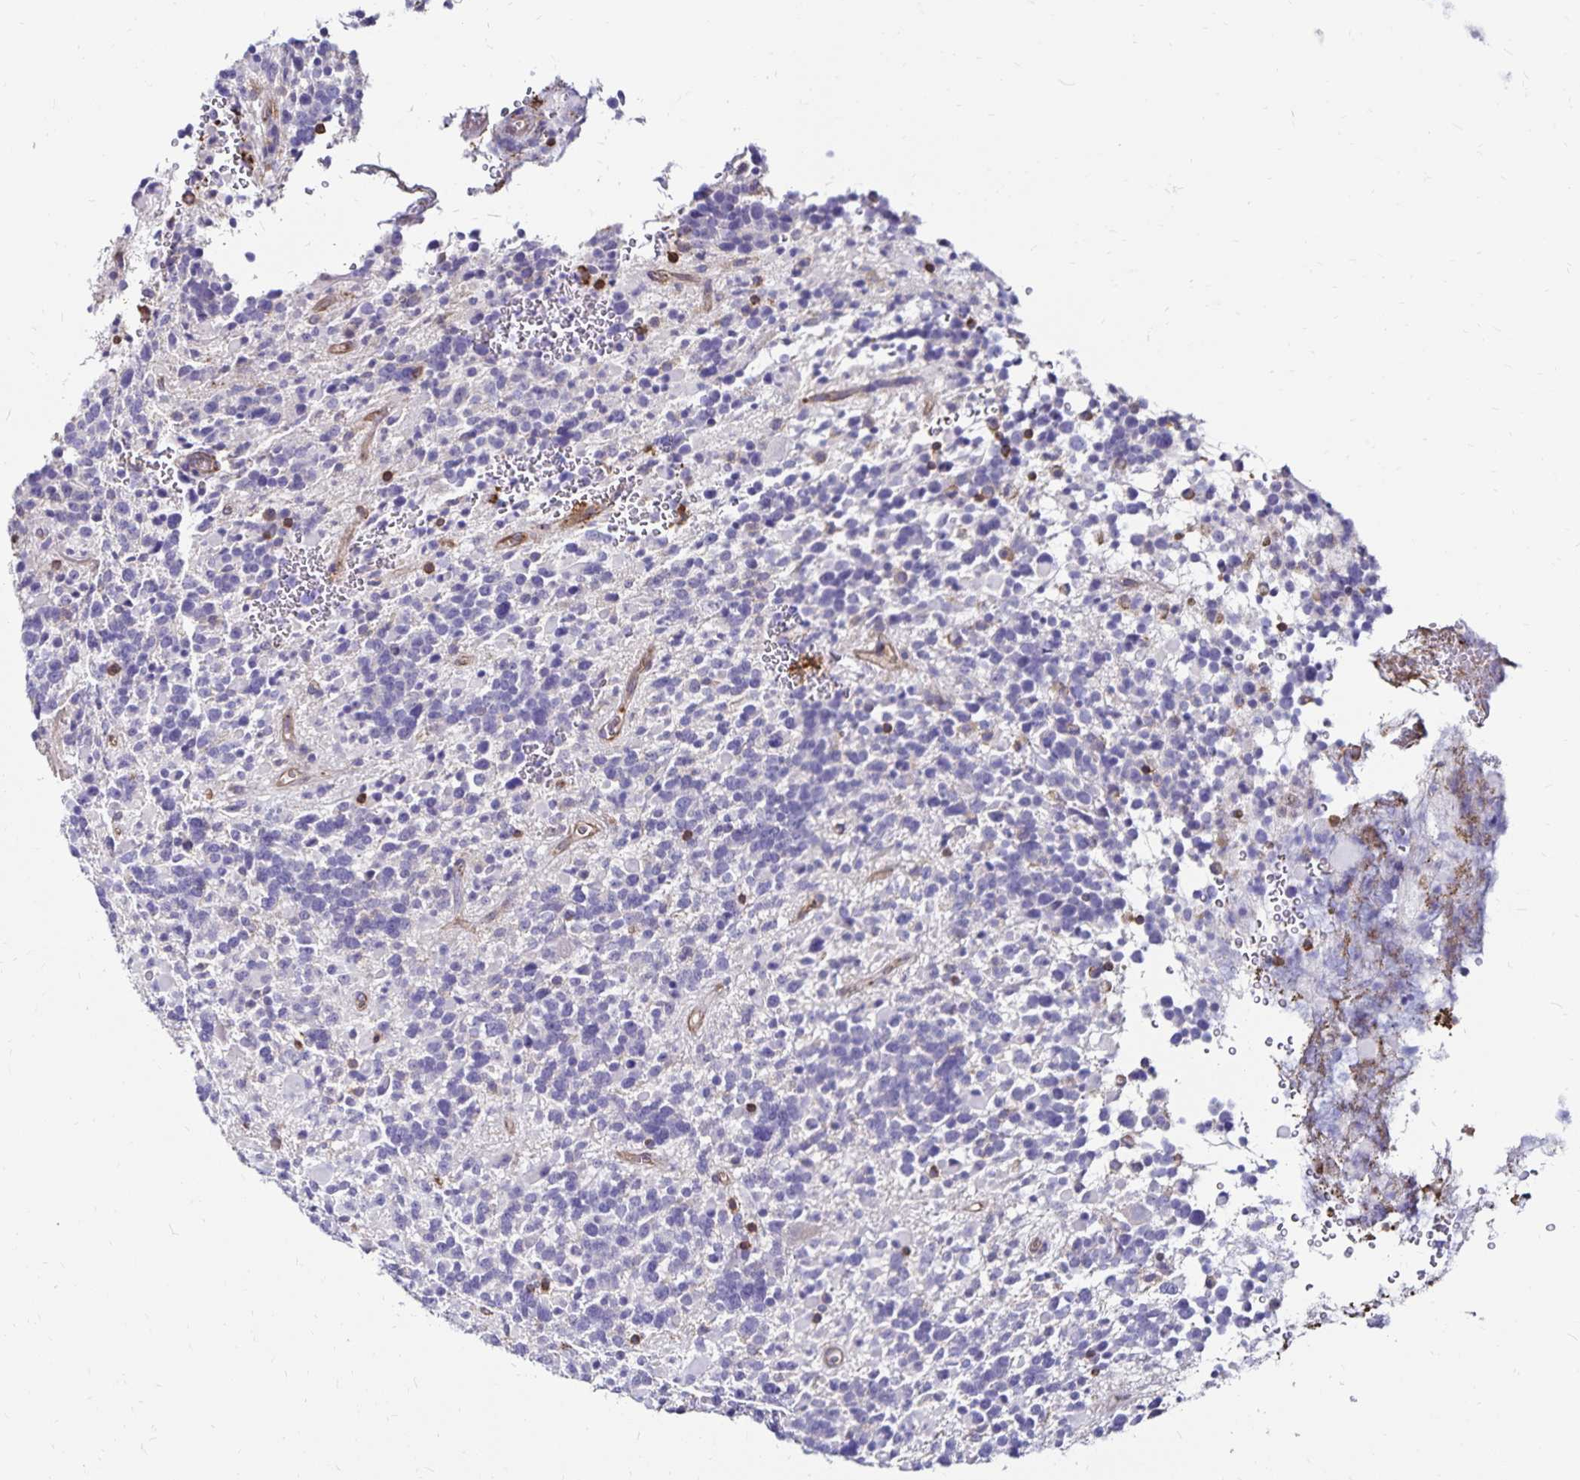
{"staining": {"intensity": "negative", "quantity": "none", "location": "none"}, "tissue": "glioma", "cell_type": "Tumor cells", "image_type": "cancer", "snomed": [{"axis": "morphology", "description": "Glioma, malignant, High grade"}, {"axis": "topography", "description": "Brain"}], "caption": "Immunohistochemistry of human glioma shows no expression in tumor cells.", "gene": "RPRML", "patient": {"sex": "female", "age": 40}}